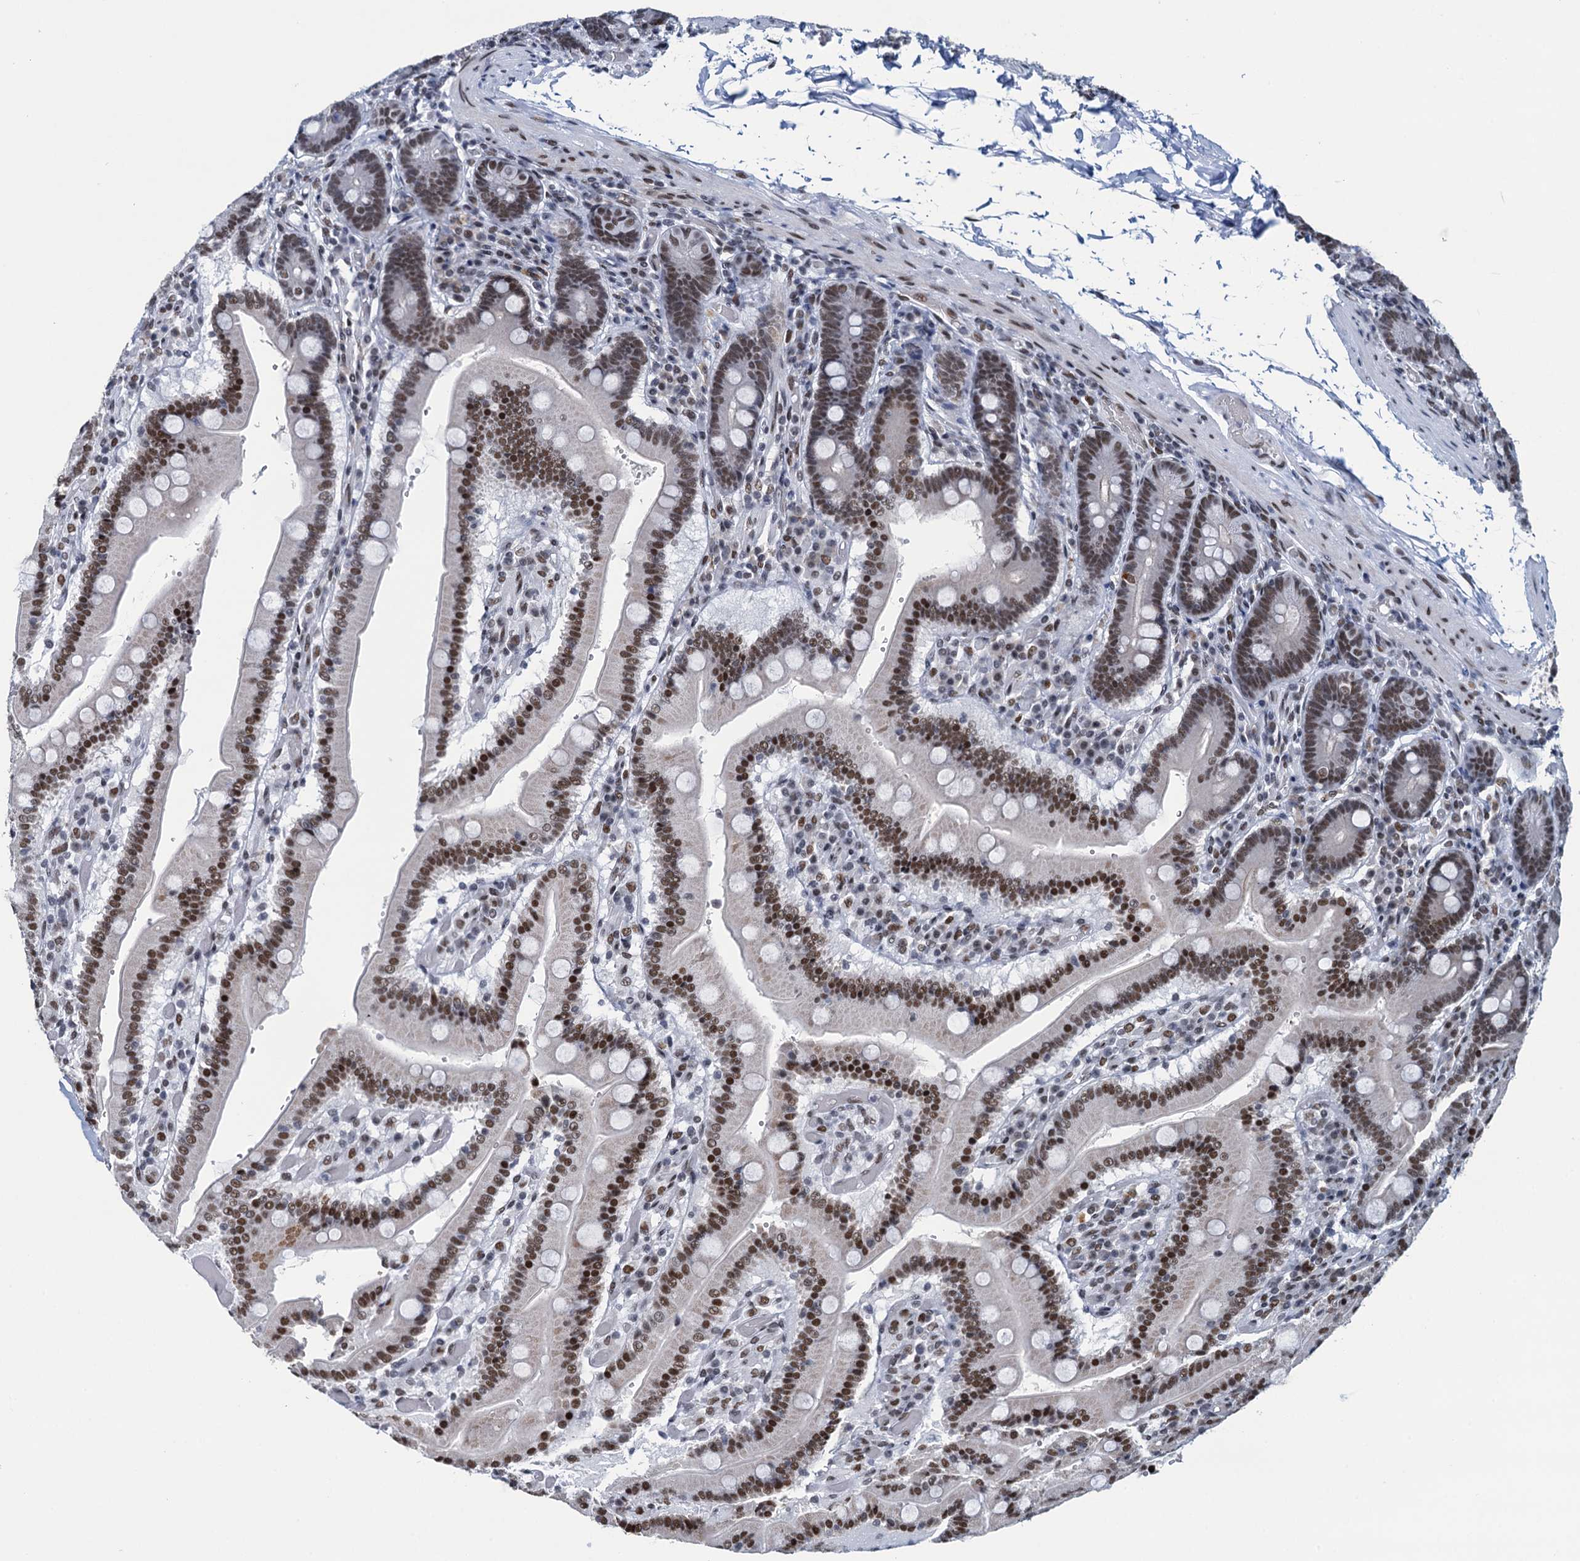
{"staining": {"intensity": "strong", "quantity": ">75%", "location": "nuclear"}, "tissue": "duodenum", "cell_type": "Glandular cells", "image_type": "normal", "snomed": [{"axis": "morphology", "description": "Normal tissue, NOS"}, {"axis": "topography", "description": "Duodenum"}], "caption": "This micrograph demonstrates immunohistochemistry (IHC) staining of benign human duodenum, with high strong nuclear staining in about >75% of glandular cells.", "gene": "HNRNPUL2", "patient": {"sex": "female", "age": 62}}